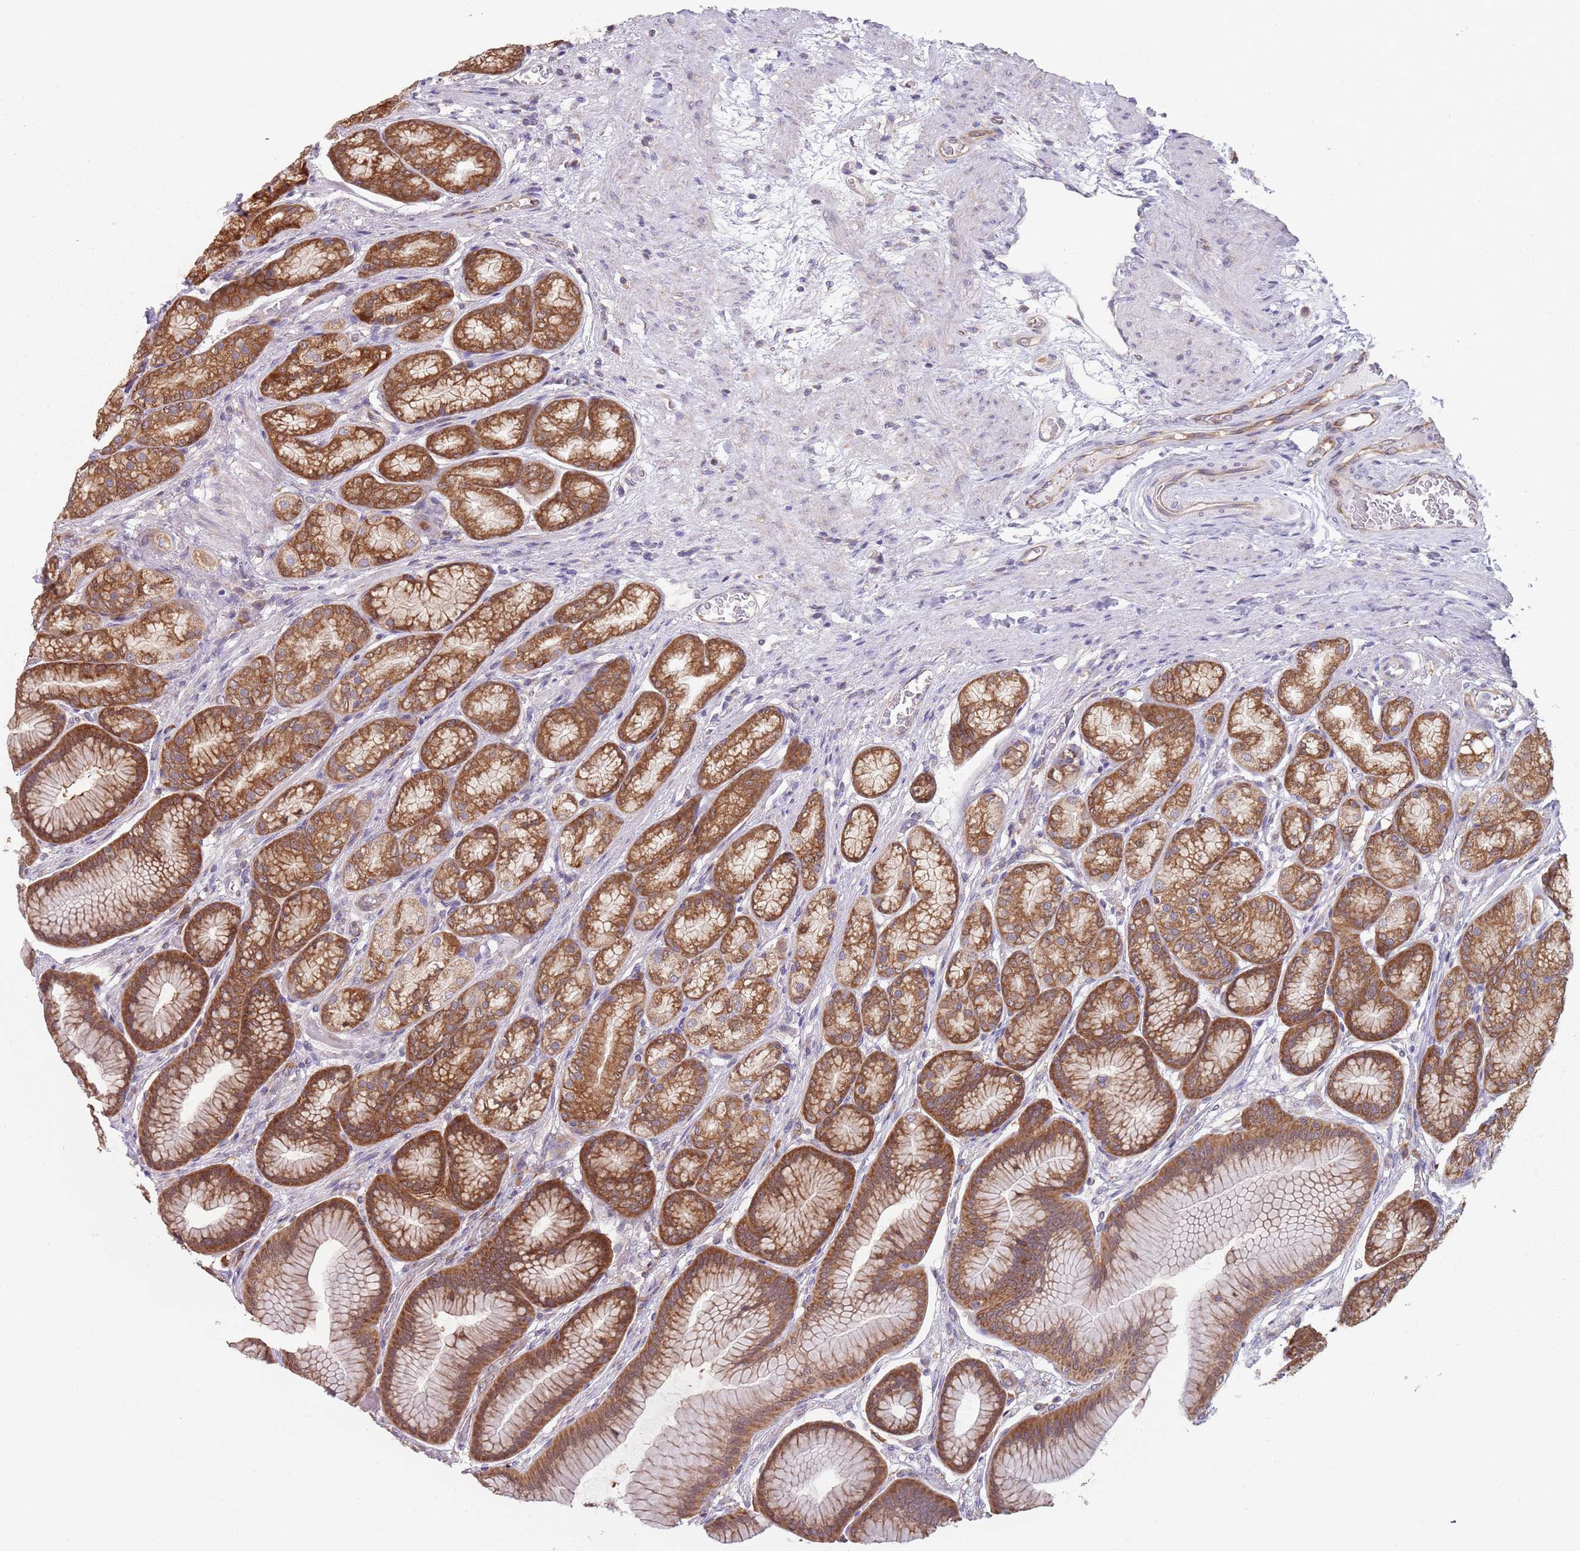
{"staining": {"intensity": "strong", "quantity": ">75%", "location": "cytoplasmic/membranous"}, "tissue": "stomach", "cell_type": "Glandular cells", "image_type": "normal", "snomed": [{"axis": "morphology", "description": "Normal tissue, NOS"}, {"axis": "morphology", "description": "Adenocarcinoma, NOS"}, {"axis": "morphology", "description": "Adenocarcinoma, High grade"}, {"axis": "topography", "description": "Stomach, upper"}, {"axis": "topography", "description": "Stomach"}], "caption": "High-magnification brightfield microscopy of benign stomach stained with DAB (3,3'-diaminobenzidine) (brown) and counterstained with hematoxylin (blue). glandular cells exhibit strong cytoplasmic/membranous staining is seen in approximately>75% of cells.", "gene": "RPL17", "patient": {"sex": "female", "age": 65}}